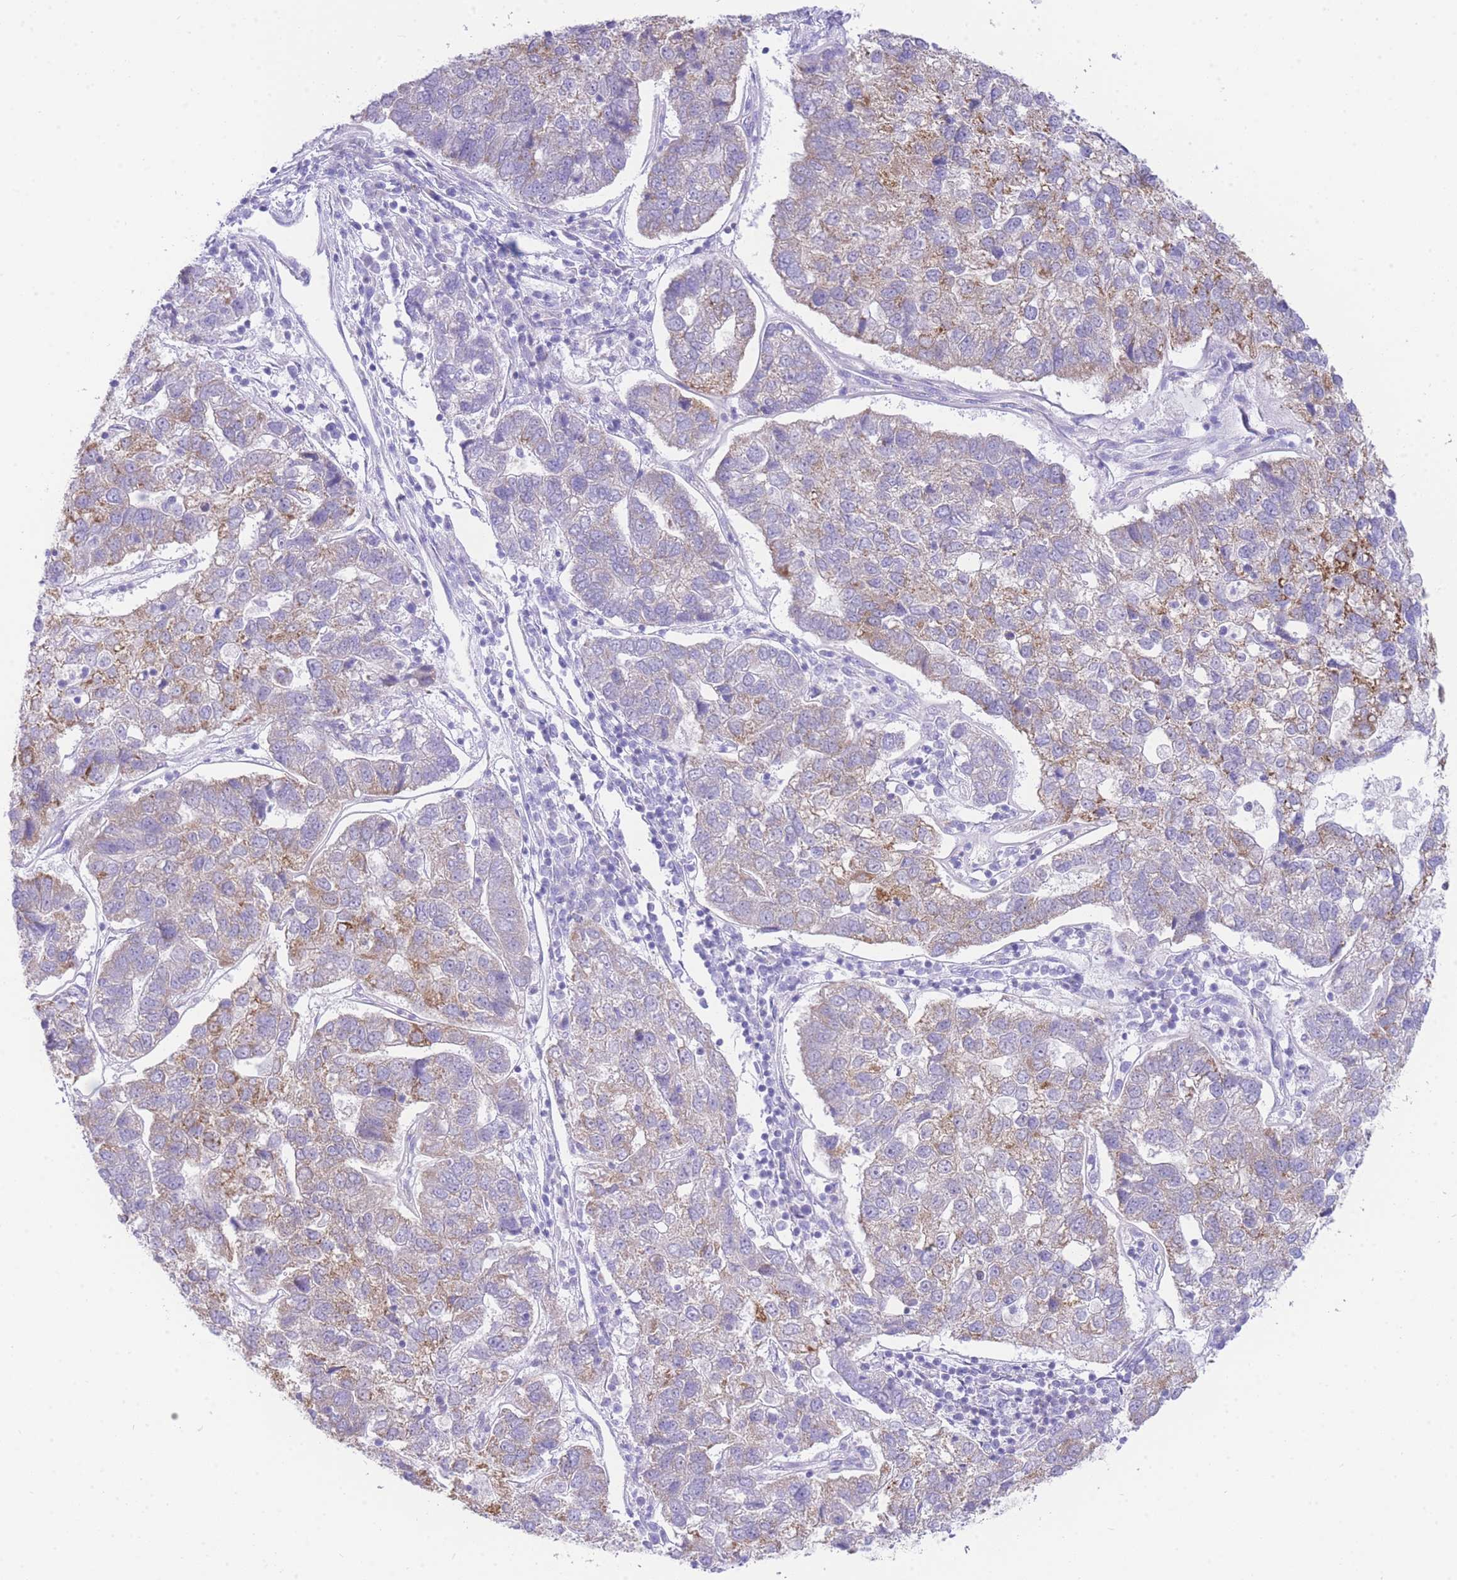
{"staining": {"intensity": "moderate", "quantity": "25%-75%", "location": "cytoplasmic/membranous"}, "tissue": "pancreatic cancer", "cell_type": "Tumor cells", "image_type": "cancer", "snomed": [{"axis": "morphology", "description": "Adenocarcinoma, NOS"}, {"axis": "topography", "description": "Pancreas"}], "caption": "A photomicrograph of adenocarcinoma (pancreatic) stained for a protein exhibits moderate cytoplasmic/membranous brown staining in tumor cells. The staining was performed using DAB, with brown indicating positive protein expression. Nuclei are stained blue with hematoxylin.", "gene": "ACSM4", "patient": {"sex": "female", "age": 61}}